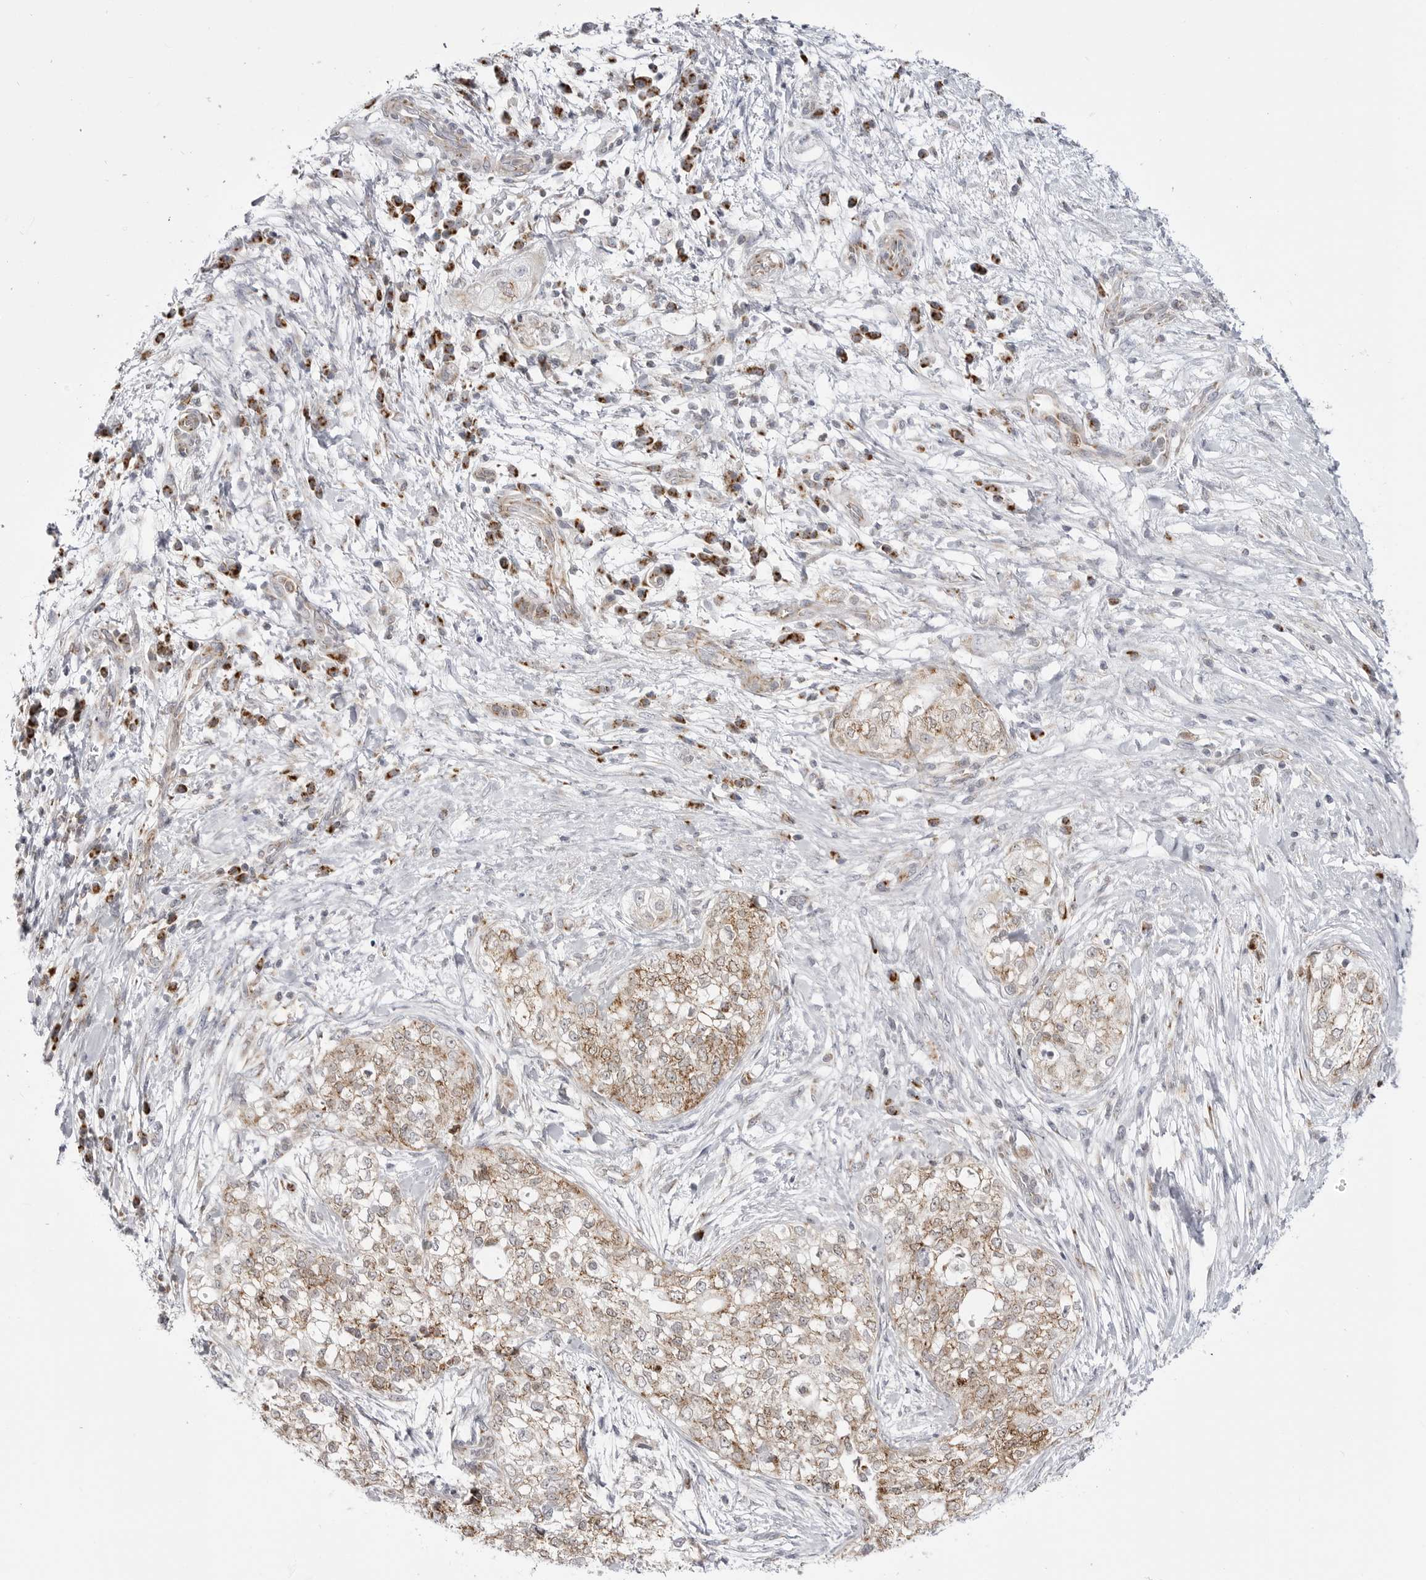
{"staining": {"intensity": "moderate", "quantity": ">75%", "location": "cytoplasmic/membranous"}, "tissue": "pancreatic cancer", "cell_type": "Tumor cells", "image_type": "cancer", "snomed": [{"axis": "morphology", "description": "Adenocarcinoma, NOS"}, {"axis": "topography", "description": "Pancreas"}], "caption": "Immunohistochemistry histopathology image of neoplastic tissue: pancreatic cancer (adenocarcinoma) stained using immunohistochemistry reveals medium levels of moderate protein expression localized specifically in the cytoplasmic/membranous of tumor cells, appearing as a cytoplasmic/membranous brown color.", "gene": "FH", "patient": {"sex": "male", "age": 72}}